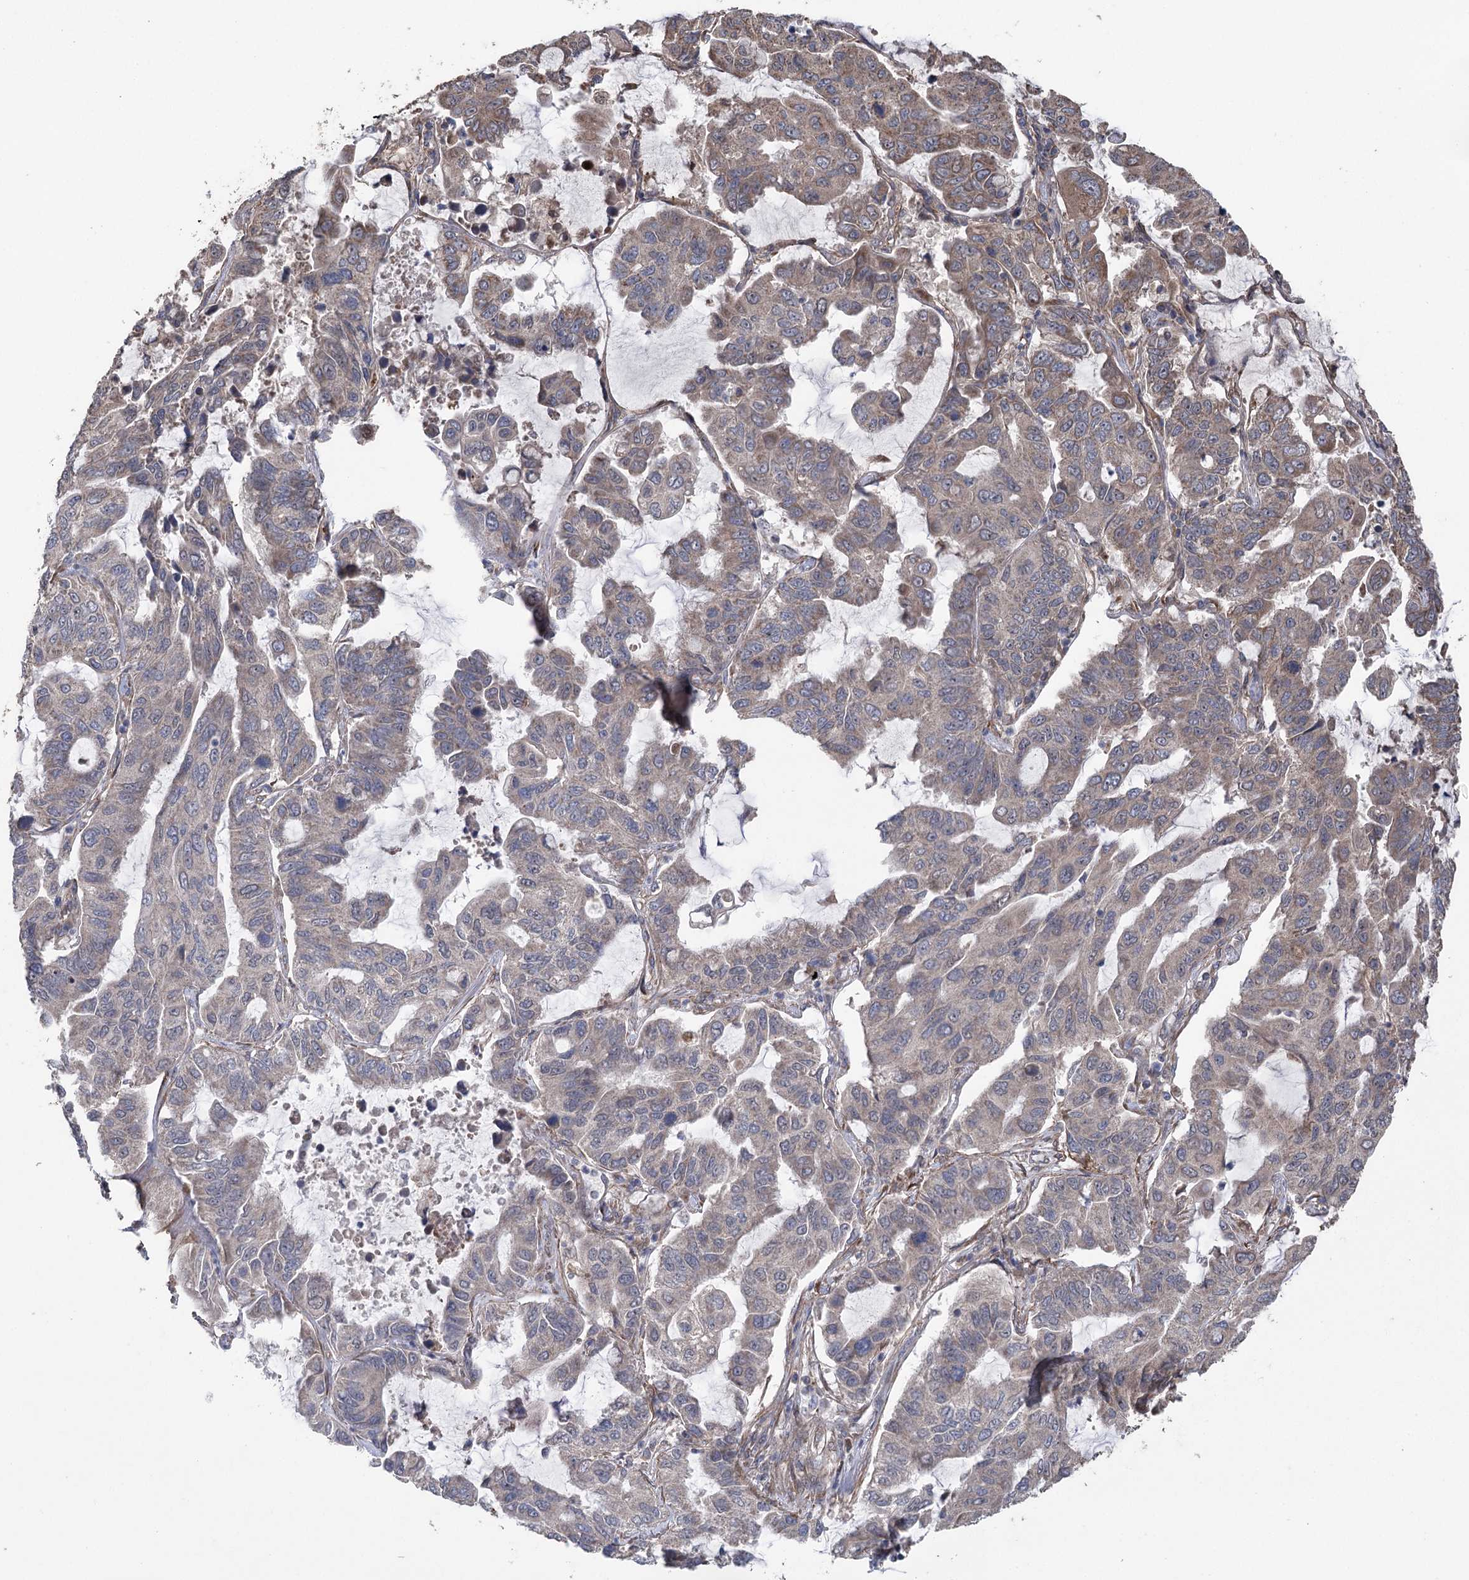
{"staining": {"intensity": "weak", "quantity": "25%-75%", "location": "cytoplasmic/membranous"}, "tissue": "lung cancer", "cell_type": "Tumor cells", "image_type": "cancer", "snomed": [{"axis": "morphology", "description": "Adenocarcinoma, NOS"}, {"axis": "topography", "description": "Lung"}], "caption": "IHC photomicrograph of neoplastic tissue: lung adenocarcinoma stained using IHC demonstrates low levels of weak protein expression localized specifically in the cytoplasmic/membranous of tumor cells, appearing as a cytoplasmic/membranous brown color.", "gene": "RWDD4", "patient": {"sex": "male", "age": 64}}